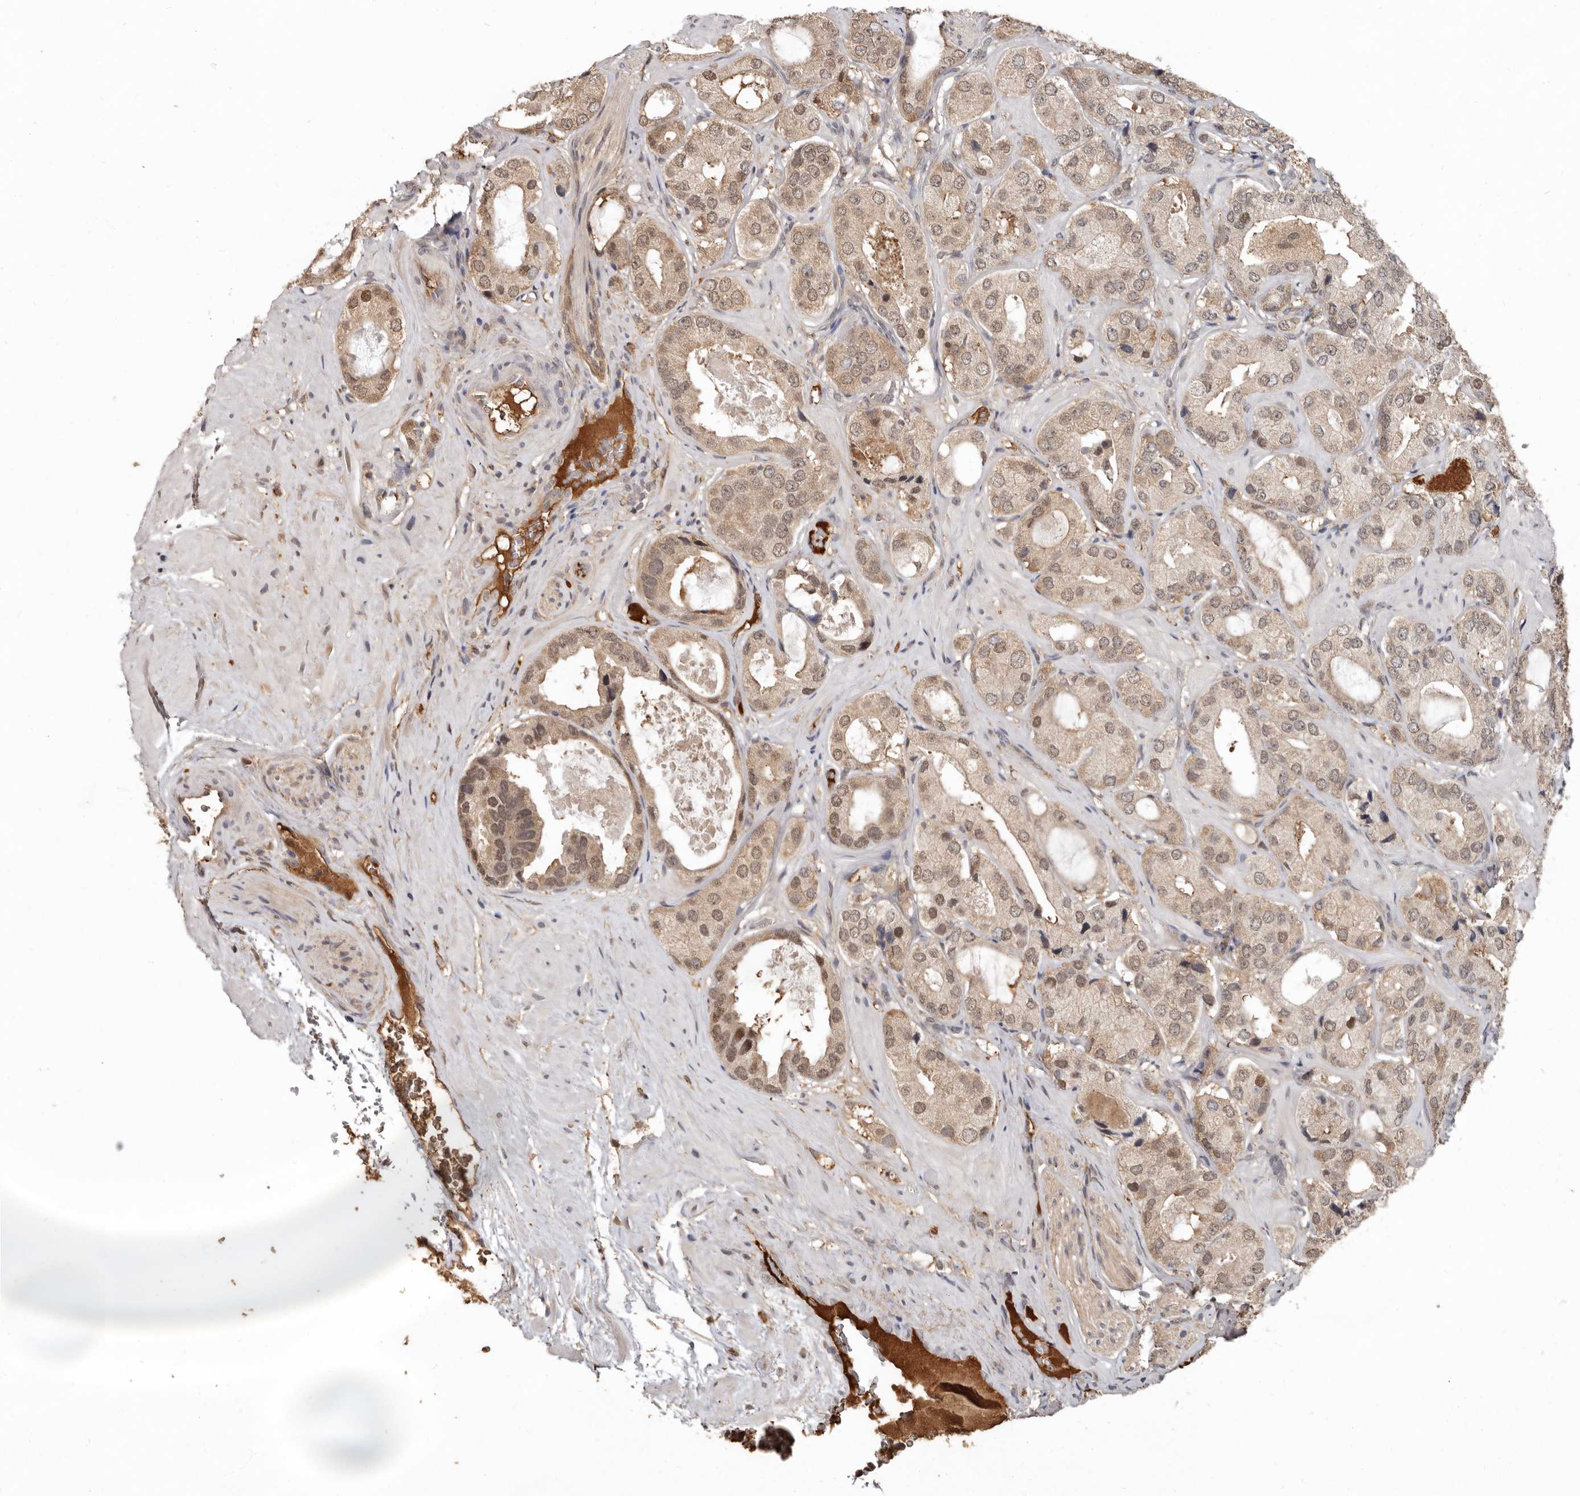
{"staining": {"intensity": "weak", "quantity": ">75%", "location": "cytoplasmic/membranous,nuclear"}, "tissue": "prostate cancer", "cell_type": "Tumor cells", "image_type": "cancer", "snomed": [{"axis": "morphology", "description": "Adenocarcinoma, High grade"}, {"axis": "topography", "description": "Prostate"}], "caption": "Protein expression analysis of high-grade adenocarcinoma (prostate) exhibits weak cytoplasmic/membranous and nuclear expression in about >75% of tumor cells.", "gene": "LRGUK", "patient": {"sex": "male", "age": 59}}